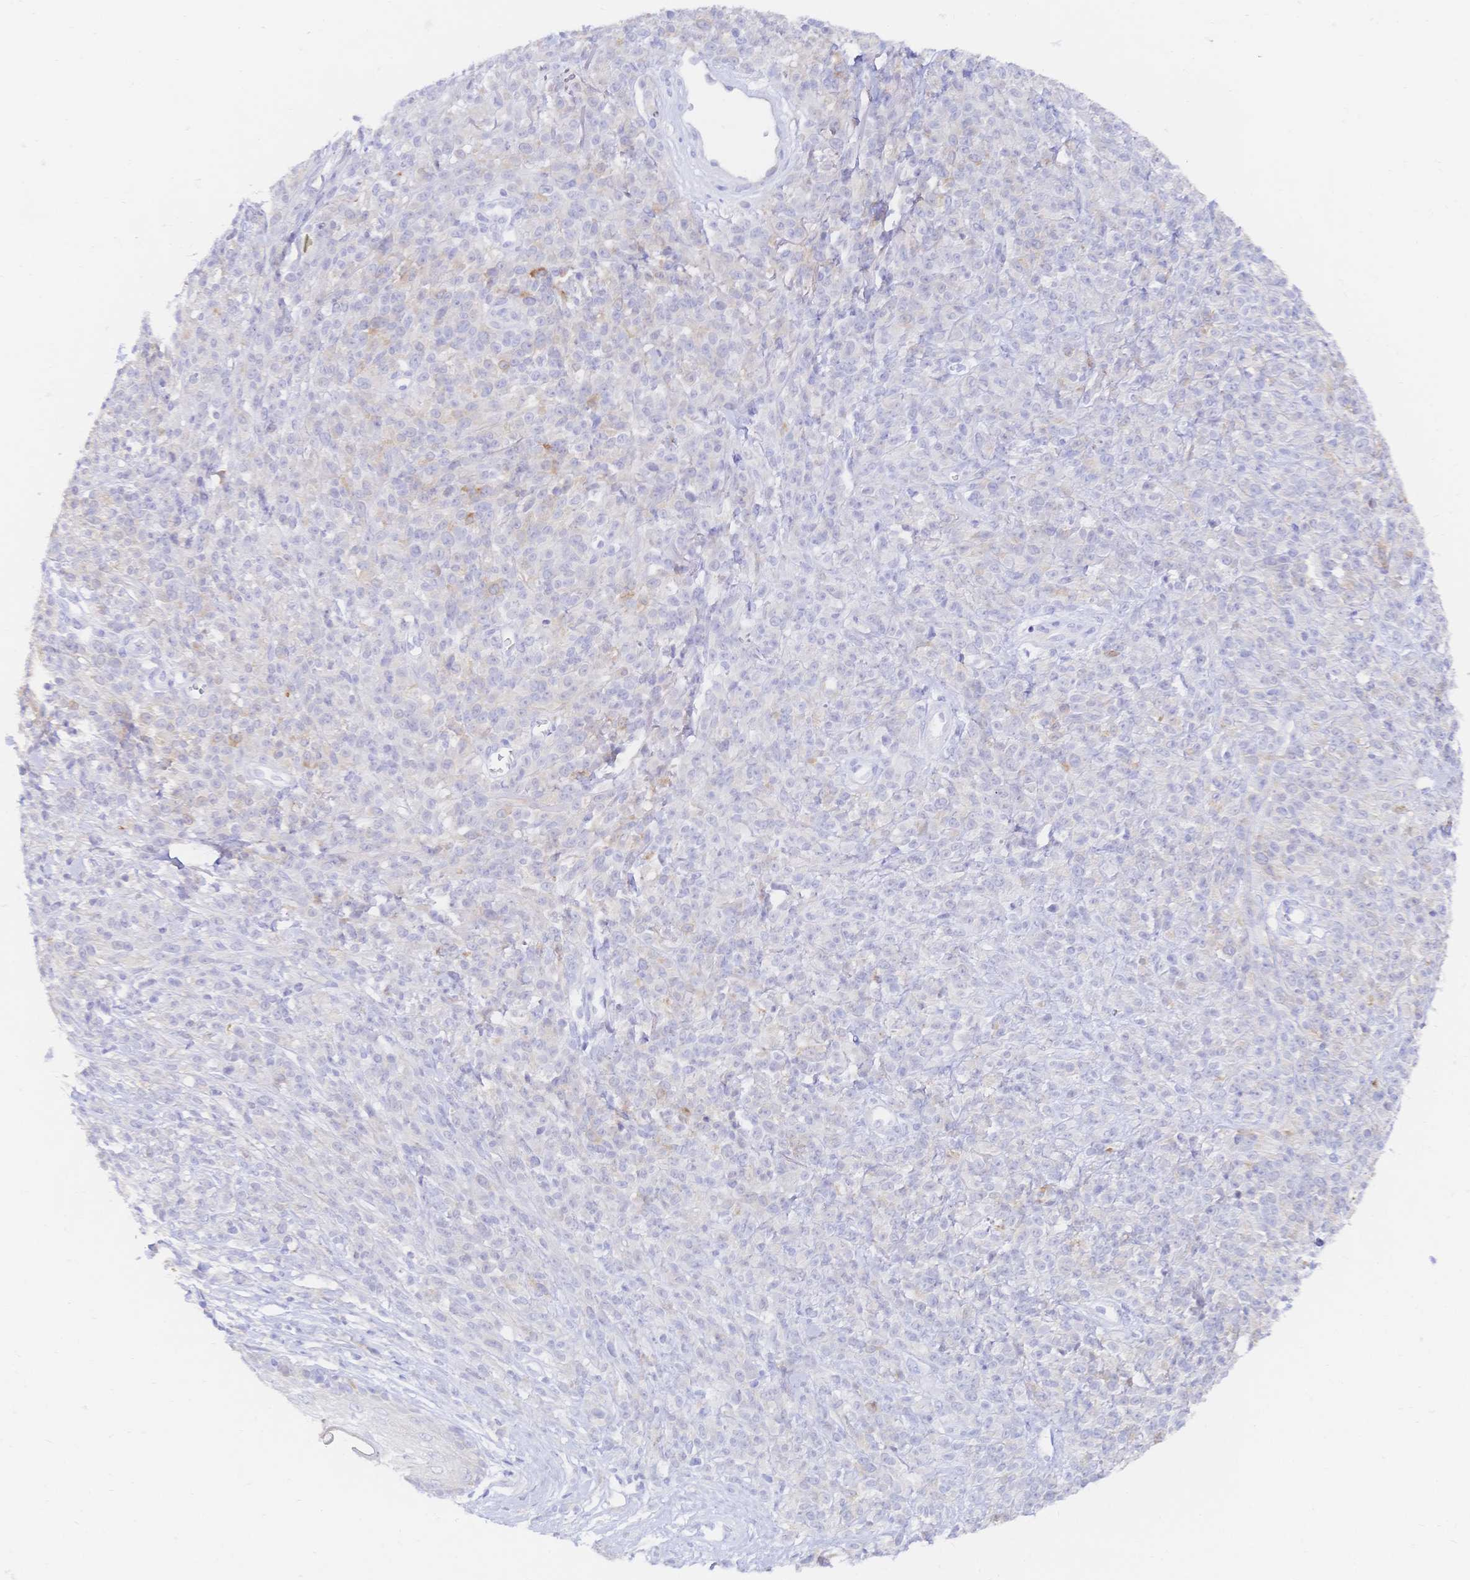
{"staining": {"intensity": "moderate", "quantity": "<25%", "location": "cytoplasmic/membranous"}, "tissue": "melanoma", "cell_type": "Tumor cells", "image_type": "cancer", "snomed": [{"axis": "morphology", "description": "Malignant melanoma, NOS"}, {"axis": "topography", "description": "Skin"}, {"axis": "topography", "description": "Skin of trunk"}], "caption": "IHC of human melanoma reveals low levels of moderate cytoplasmic/membranous expression in about <25% of tumor cells.", "gene": "RRM1", "patient": {"sex": "male", "age": 74}}